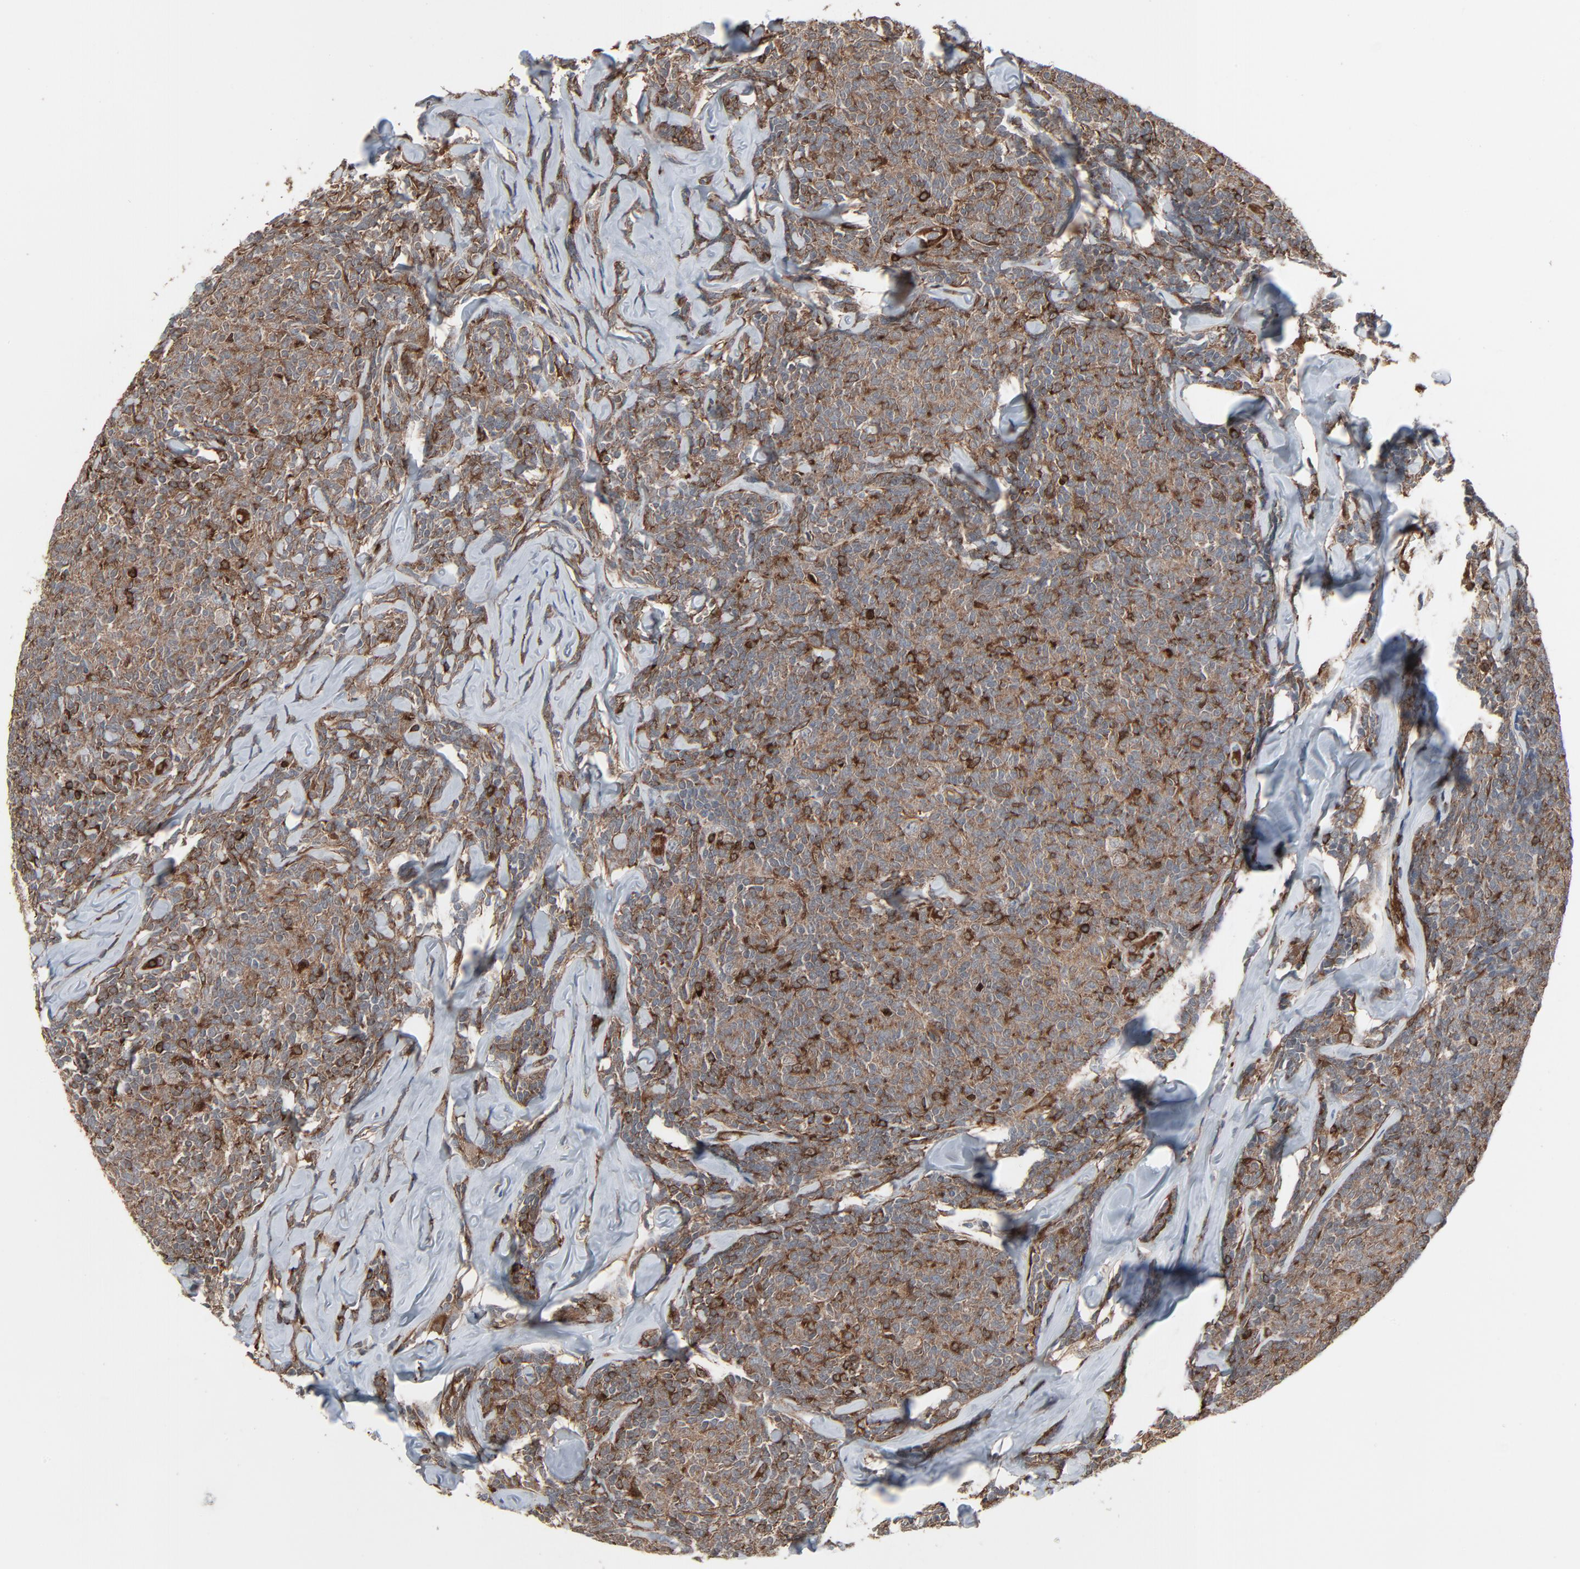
{"staining": {"intensity": "strong", "quantity": "25%-75%", "location": "cytoplasmic/membranous"}, "tissue": "lymphoma", "cell_type": "Tumor cells", "image_type": "cancer", "snomed": [{"axis": "morphology", "description": "Malignant lymphoma, non-Hodgkin's type, Low grade"}, {"axis": "topography", "description": "Lymph node"}], "caption": "The histopathology image exhibits a brown stain indicating the presence of a protein in the cytoplasmic/membranous of tumor cells in lymphoma.", "gene": "OPTN", "patient": {"sex": "female", "age": 56}}